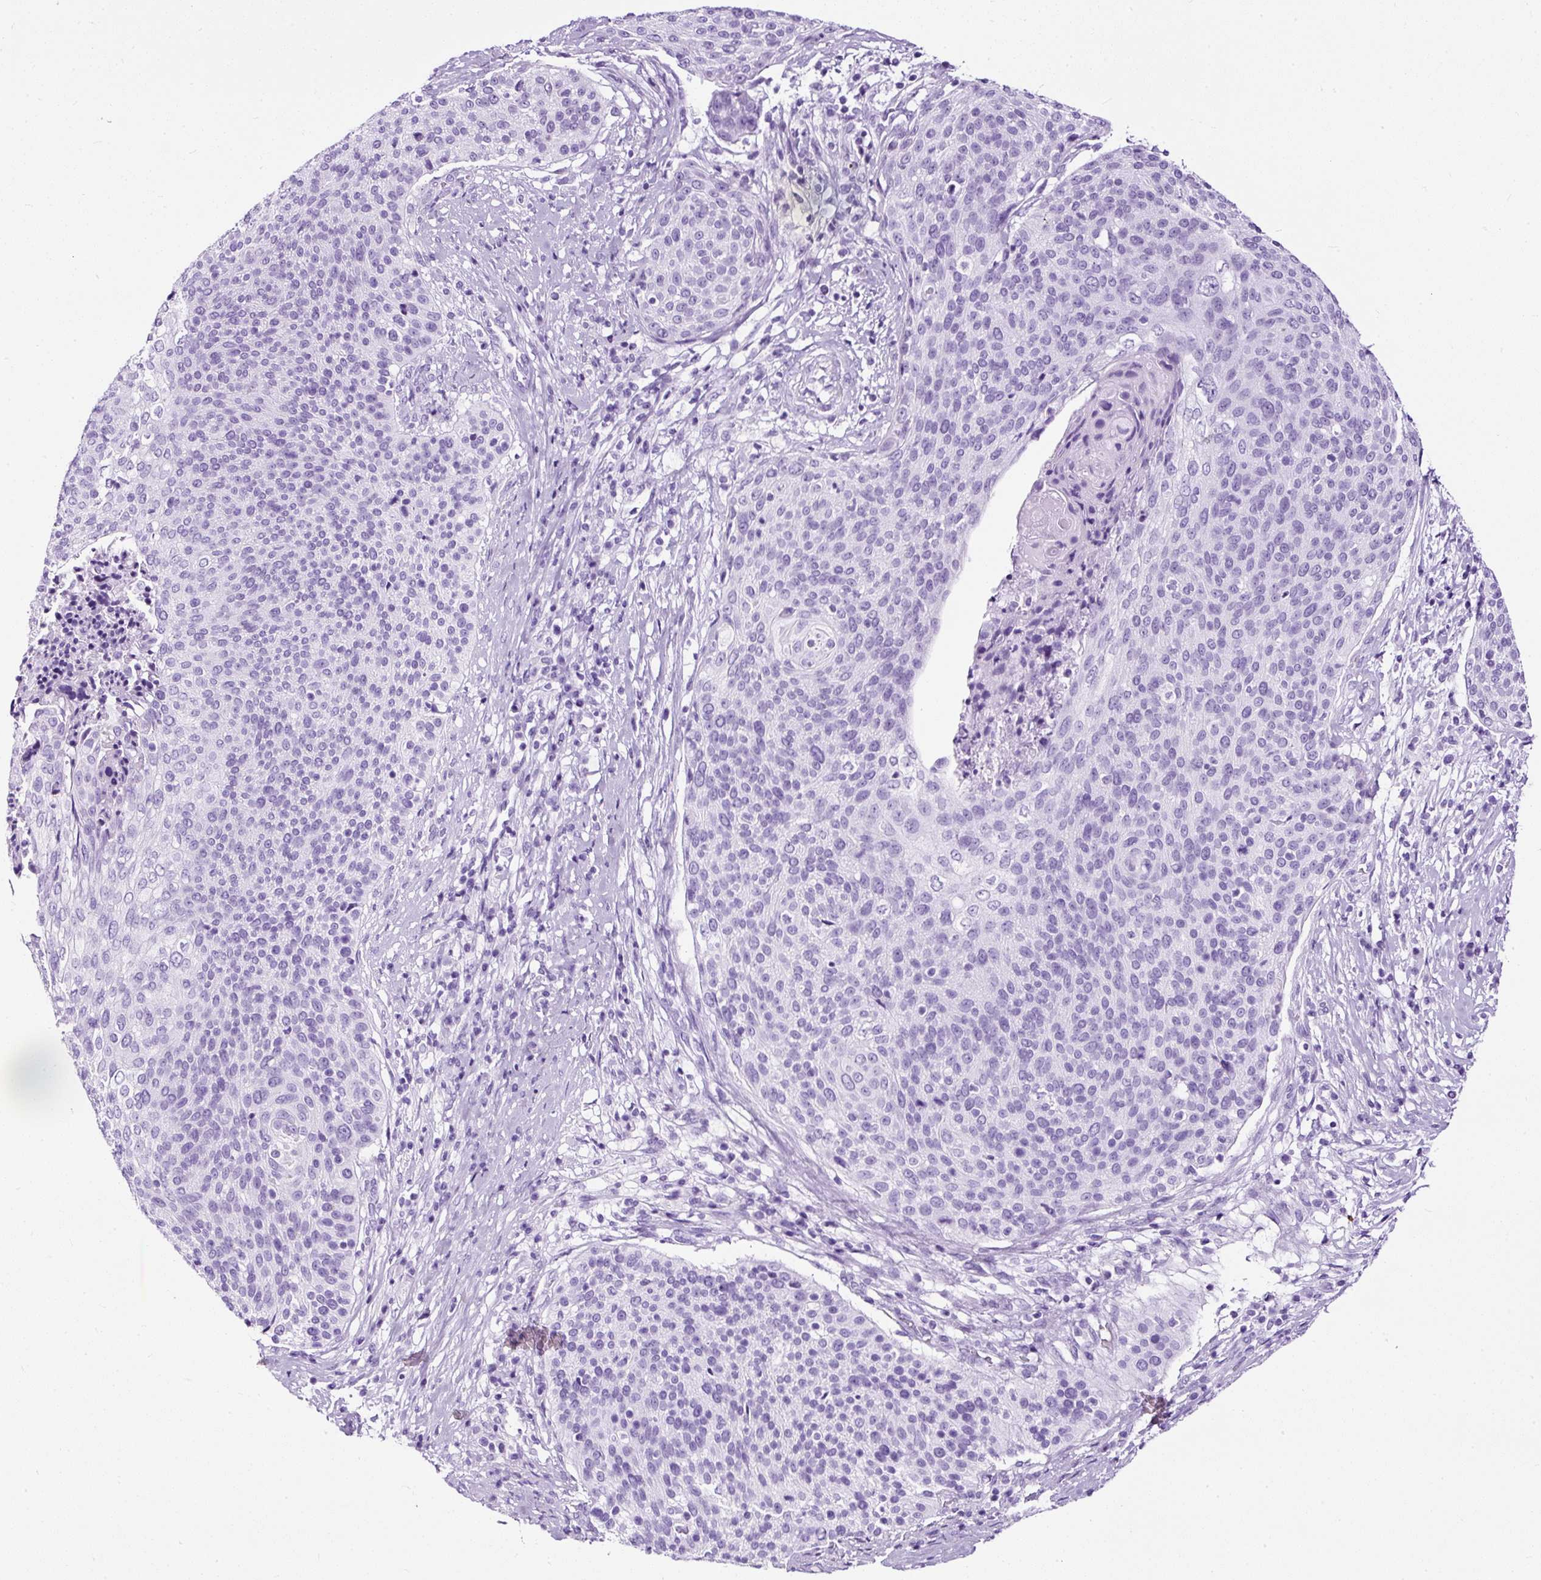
{"staining": {"intensity": "negative", "quantity": "none", "location": "none"}, "tissue": "cervical cancer", "cell_type": "Tumor cells", "image_type": "cancer", "snomed": [{"axis": "morphology", "description": "Squamous cell carcinoma, NOS"}, {"axis": "topography", "description": "Cervix"}], "caption": "Micrograph shows no significant protein staining in tumor cells of cervical squamous cell carcinoma. (Stains: DAB (3,3'-diaminobenzidine) immunohistochemistry with hematoxylin counter stain, Microscopy: brightfield microscopy at high magnification).", "gene": "NTS", "patient": {"sex": "female", "age": 31}}